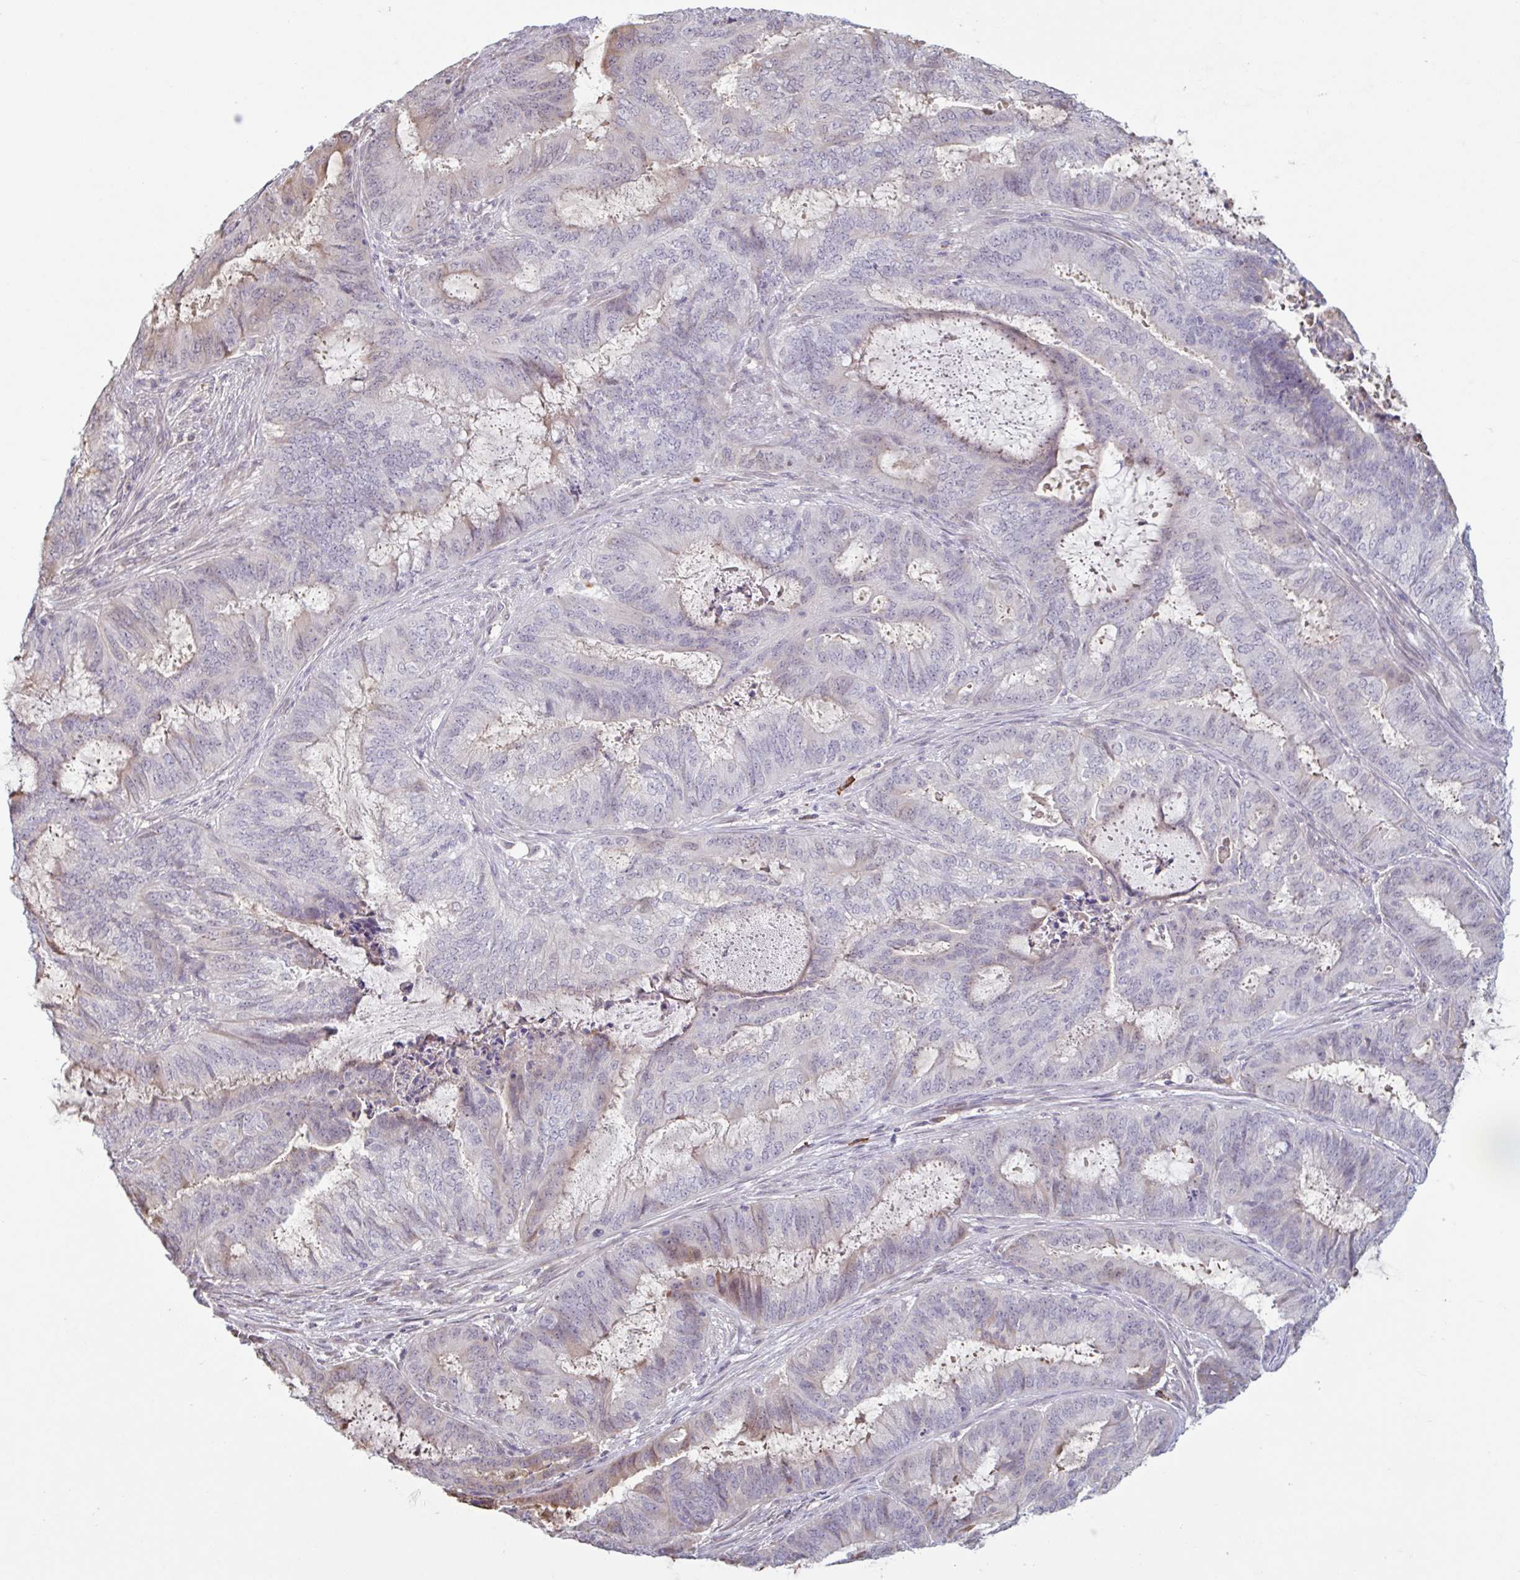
{"staining": {"intensity": "weak", "quantity": "<25%", "location": "cytoplasmic/membranous"}, "tissue": "endometrial cancer", "cell_type": "Tumor cells", "image_type": "cancer", "snomed": [{"axis": "morphology", "description": "Adenocarcinoma, NOS"}, {"axis": "topography", "description": "Endometrium"}], "caption": "Immunohistochemistry (IHC) photomicrograph of endometrial adenocarcinoma stained for a protein (brown), which displays no staining in tumor cells.", "gene": "TAF1D", "patient": {"sex": "female", "age": 51}}